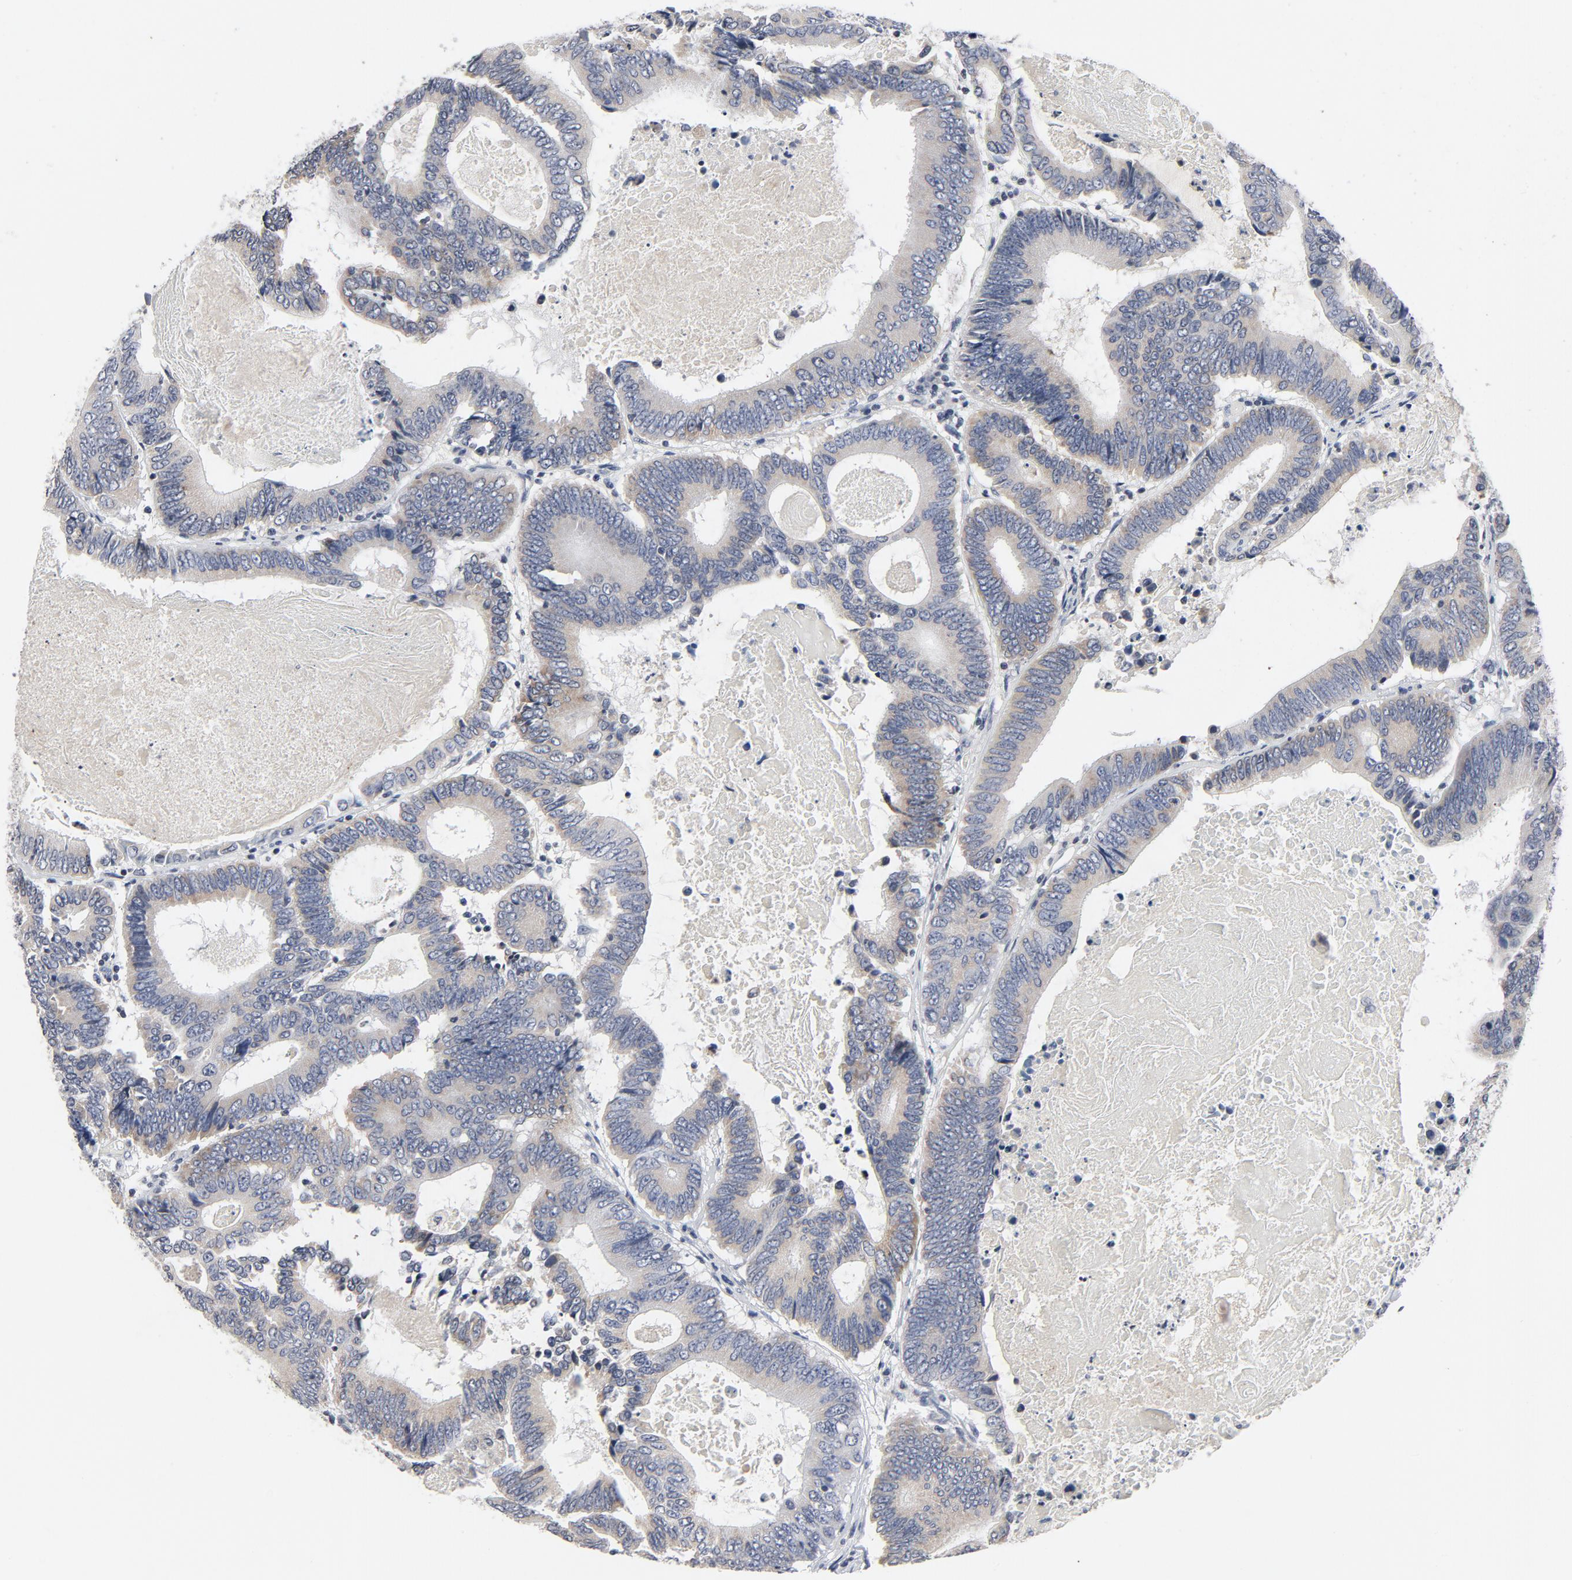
{"staining": {"intensity": "weak", "quantity": "<25%", "location": "cytoplasmic/membranous"}, "tissue": "colorectal cancer", "cell_type": "Tumor cells", "image_type": "cancer", "snomed": [{"axis": "morphology", "description": "Adenocarcinoma, NOS"}, {"axis": "topography", "description": "Colon"}], "caption": "This is an IHC histopathology image of colorectal cancer (adenocarcinoma). There is no expression in tumor cells.", "gene": "TCL1A", "patient": {"sex": "female", "age": 78}}